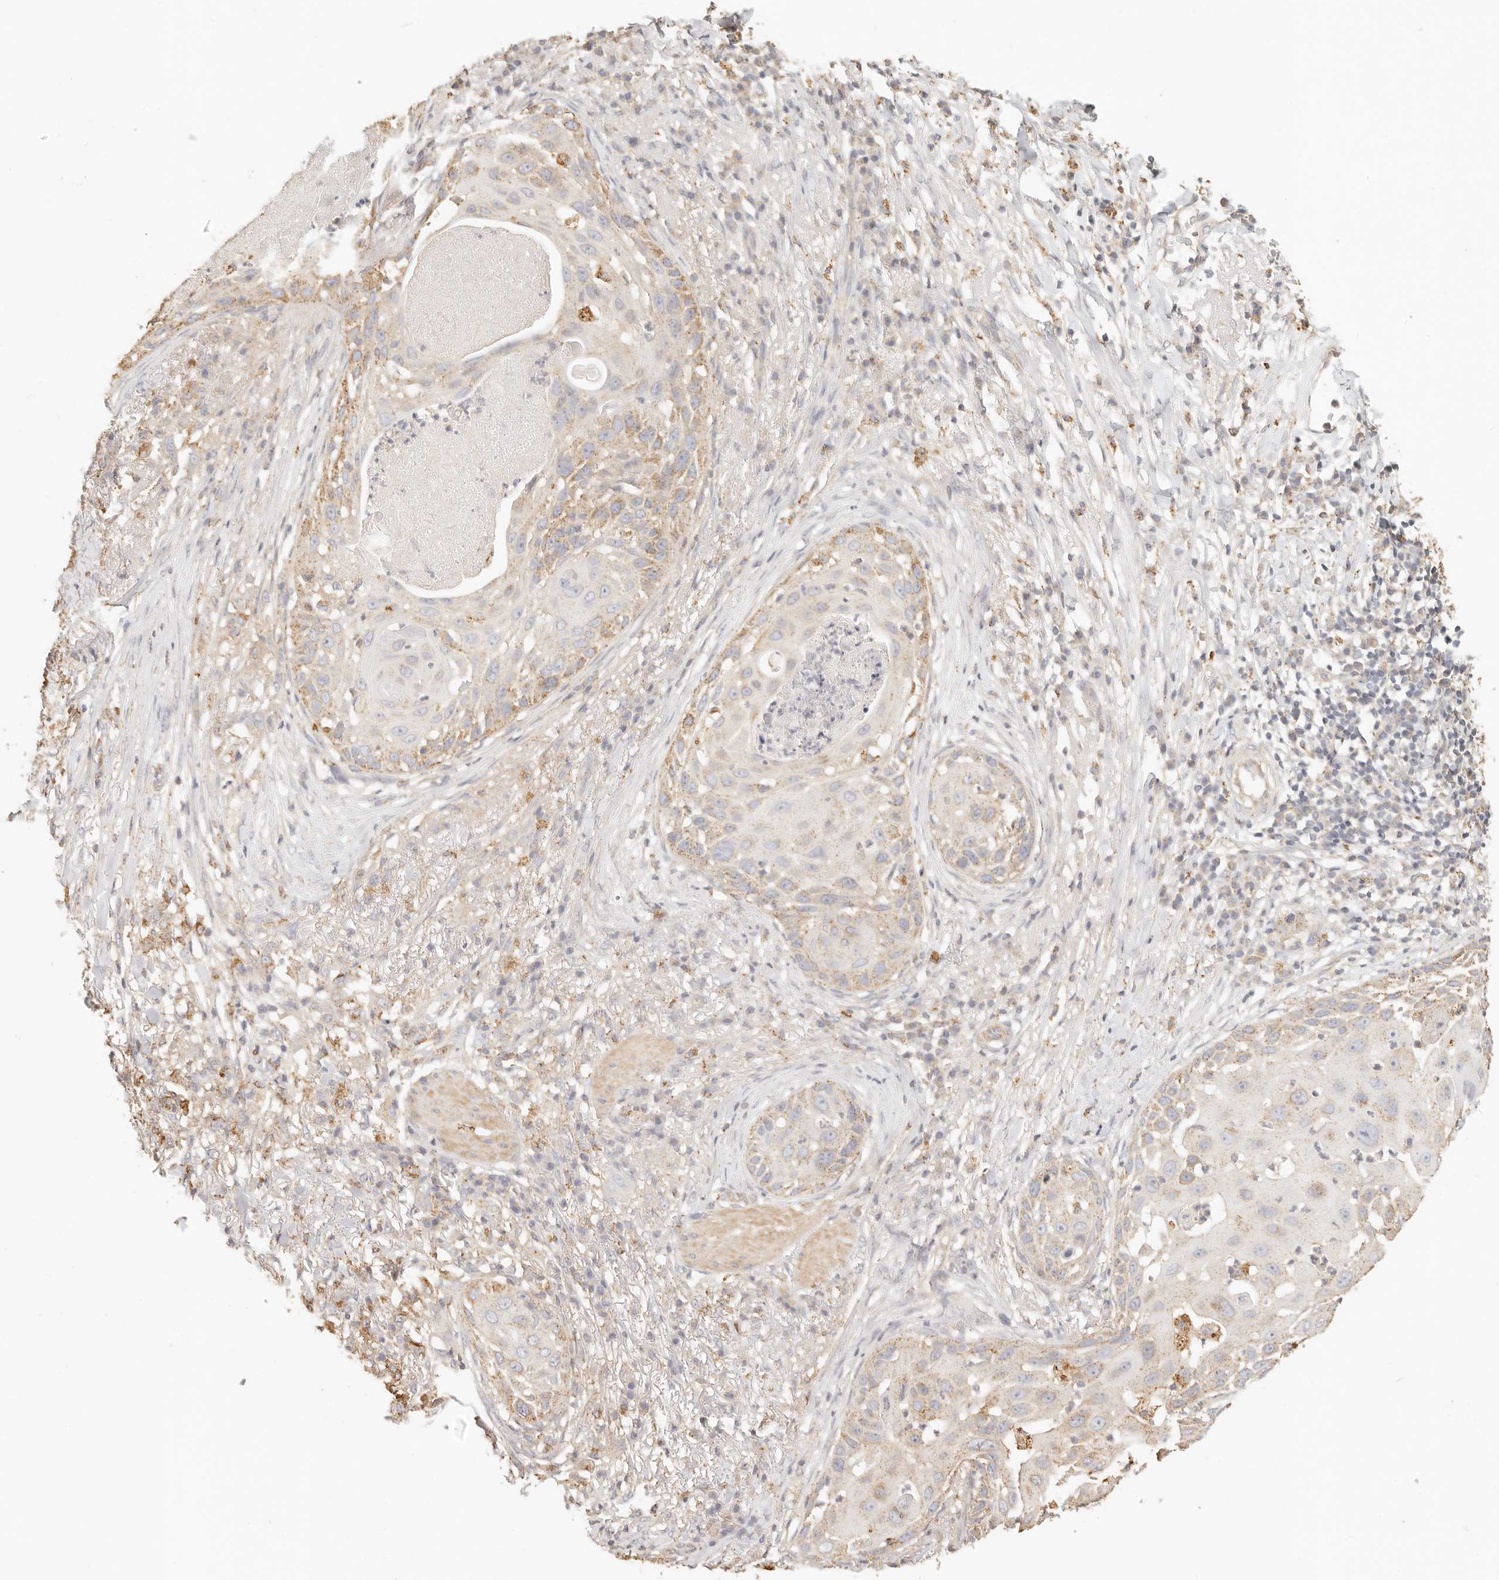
{"staining": {"intensity": "moderate", "quantity": "25%-75%", "location": "cytoplasmic/membranous"}, "tissue": "skin cancer", "cell_type": "Tumor cells", "image_type": "cancer", "snomed": [{"axis": "morphology", "description": "Squamous cell carcinoma, NOS"}, {"axis": "topography", "description": "Skin"}], "caption": "This is a photomicrograph of immunohistochemistry (IHC) staining of skin cancer (squamous cell carcinoma), which shows moderate staining in the cytoplasmic/membranous of tumor cells.", "gene": "CNMD", "patient": {"sex": "female", "age": 44}}